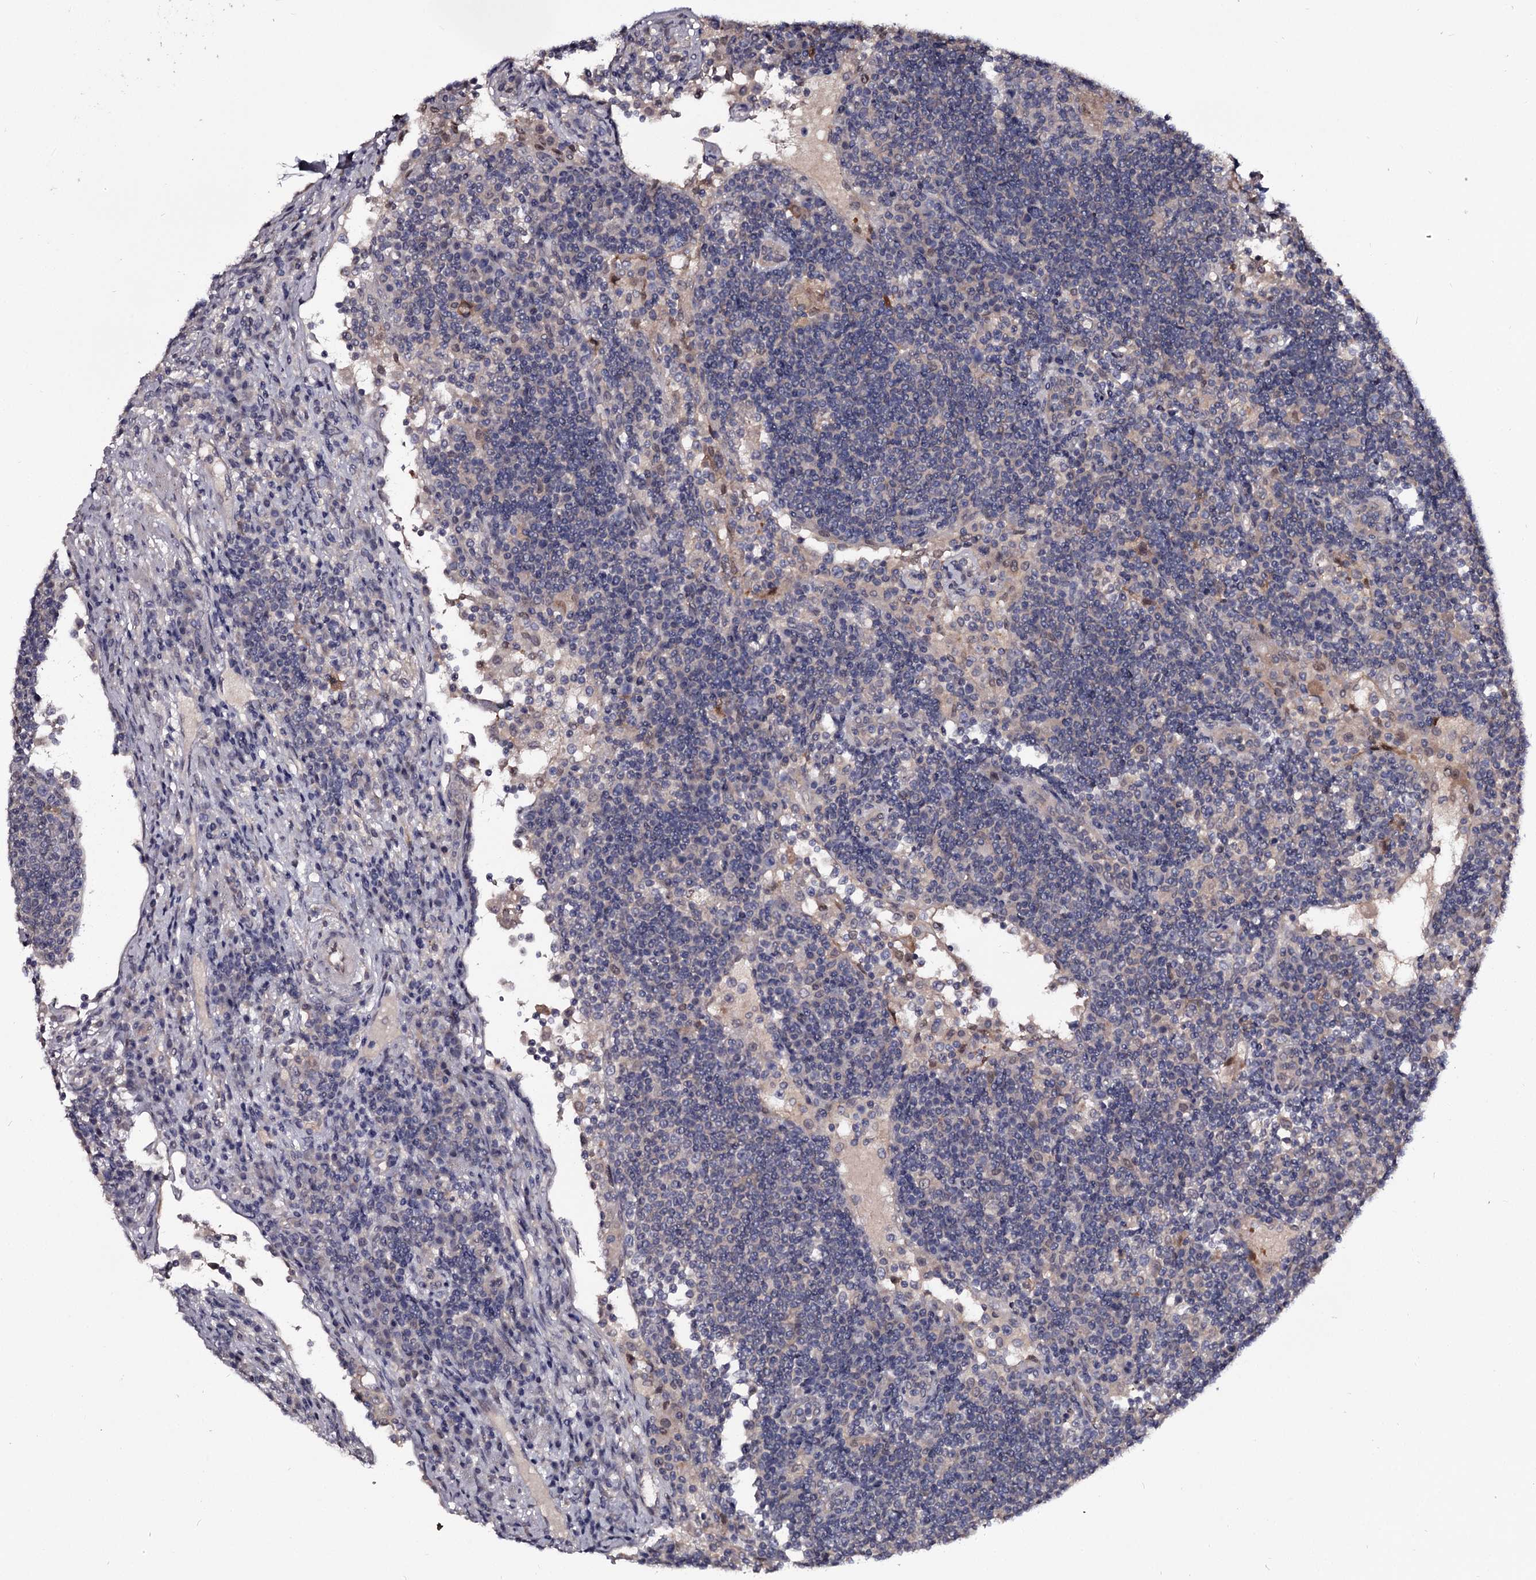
{"staining": {"intensity": "negative", "quantity": "none", "location": "none"}, "tissue": "lymph node", "cell_type": "Germinal center cells", "image_type": "normal", "snomed": [{"axis": "morphology", "description": "Normal tissue, NOS"}, {"axis": "topography", "description": "Lymph node"}], "caption": "The micrograph displays no significant expression in germinal center cells of lymph node.", "gene": "GSTO1", "patient": {"sex": "female", "age": 53}}